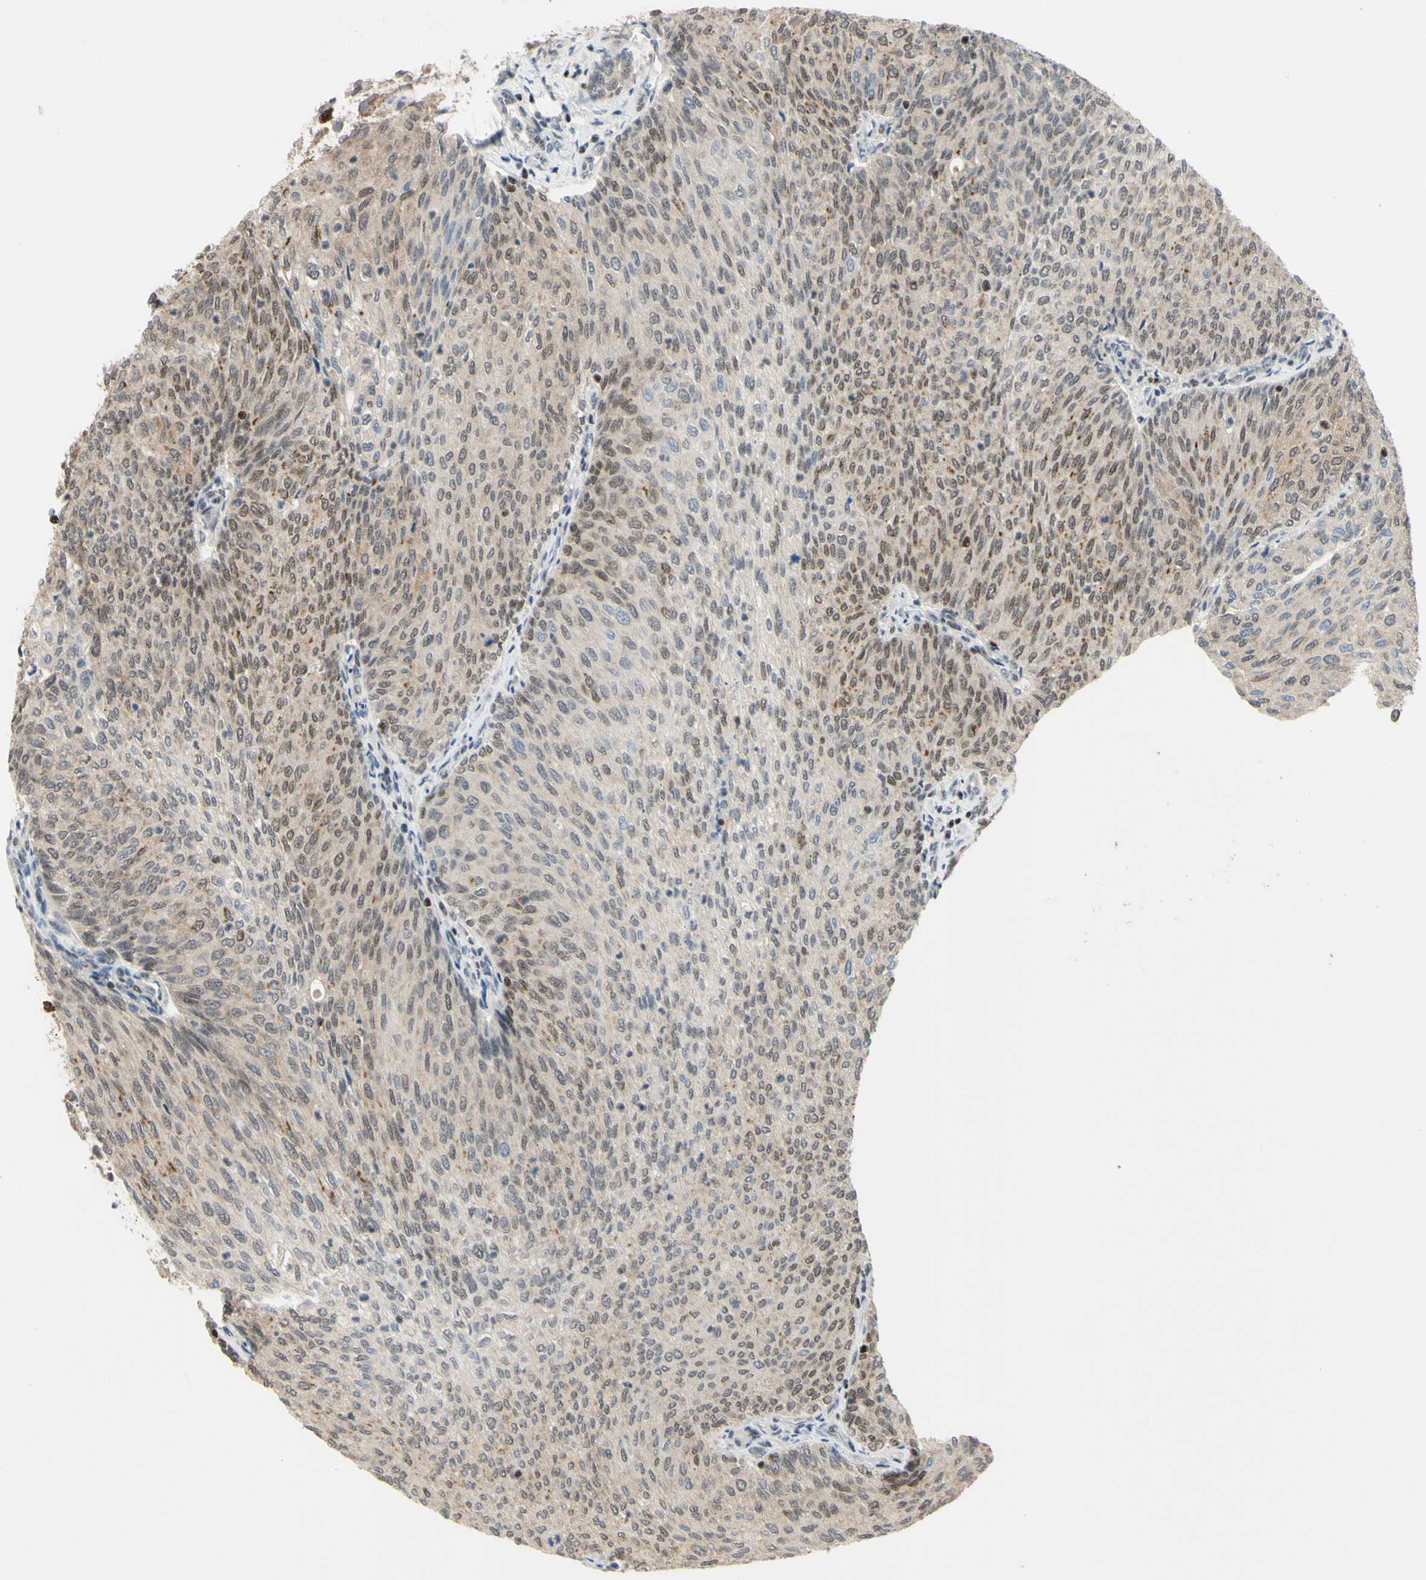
{"staining": {"intensity": "weak", "quantity": ">75%", "location": "cytoplasmic/membranous,nuclear"}, "tissue": "urothelial cancer", "cell_type": "Tumor cells", "image_type": "cancer", "snomed": [{"axis": "morphology", "description": "Urothelial carcinoma, Low grade"}, {"axis": "topography", "description": "Urinary bladder"}], "caption": "Immunohistochemistry histopathology image of low-grade urothelial carcinoma stained for a protein (brown), which exhibits low levels of weak cytoplasmic/membranous and nuclear staining in approximately >75% of tumor cells.", "gene": "SP4", "patient": {"sex": "female", "age": 79}}